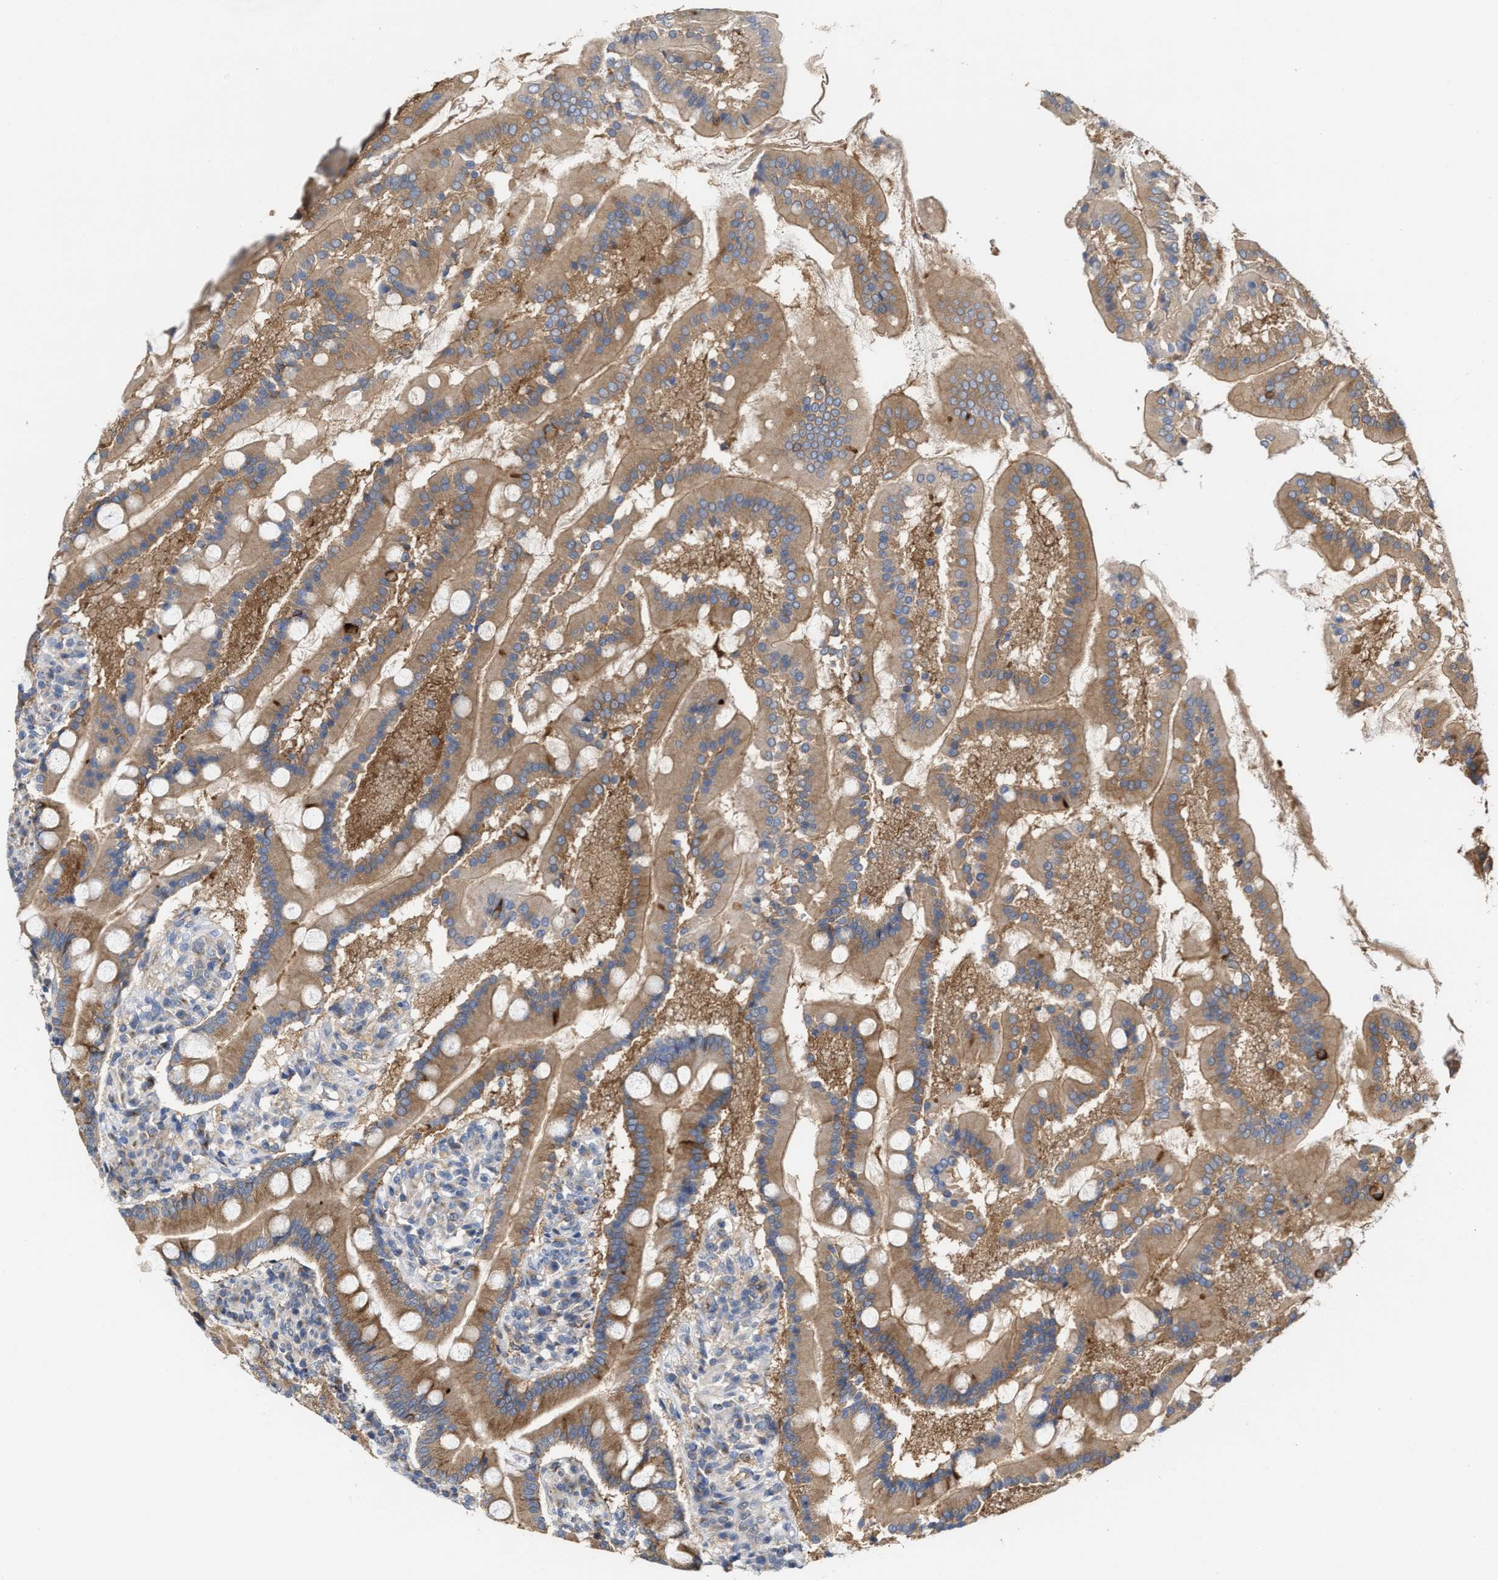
{"staining": {"intensity": "strong", "quantity": ">75%", "location": "cytoplasmic/membranous"}, "tissue": "duodenum", "cell_type": "Glandular cells", "image_type": "normal", "snomed": [{"axis": "morphology", "description": "Normal tissue, NOS"}, {"axis": "topography", "description": "Duodenum"}], "caption": "IHC image of unremarkable duodenum stained for a protein (brown), which reveals high levels of strong cytoplasmic/membranous positivity in about >75% of glandular cells.", "gene": "BBLN", "patient": {"sex": "male", "age": 50}}